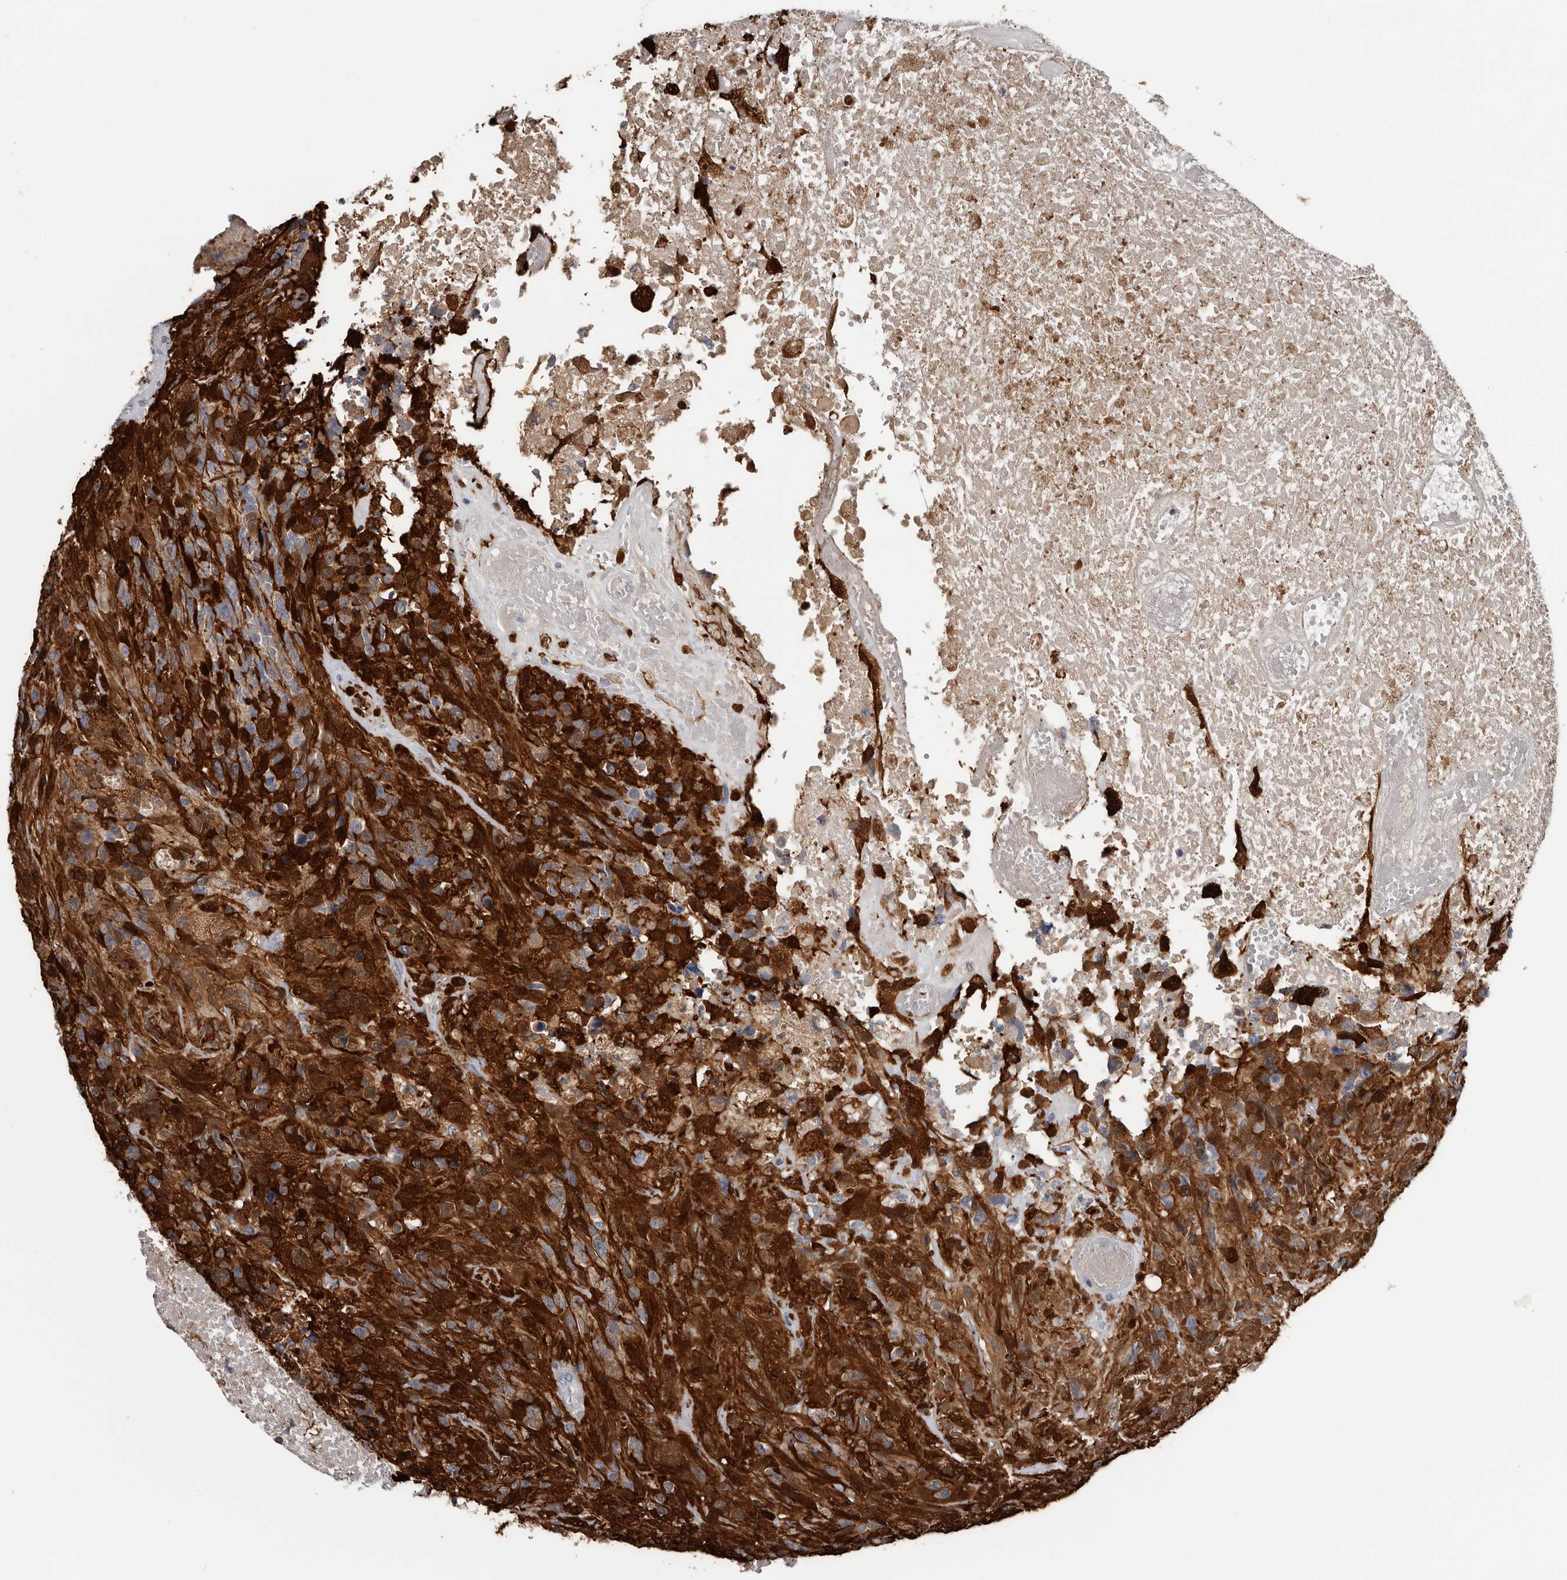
{"staining": {"intensity": "strong", "quantity": "25%-75%", "location": "cytoplasmic/membranous,nuclear"}, "tissue": "glioma", "cell_type": "Tumor cells", "image_type": "cancer", "snomed": [{"axis": "morphology", "description": "Glioma, malignant, High grade"}, {"axis": "topography", "description": "Brain"}], "caption": "Tumor cells show high levels of strong cytoplasmic/membranous and nuclear positivity in about 25%-75% of cells in glioma.", "gene": "FABP7", "patient": {"sex": "male", "age": 69}}